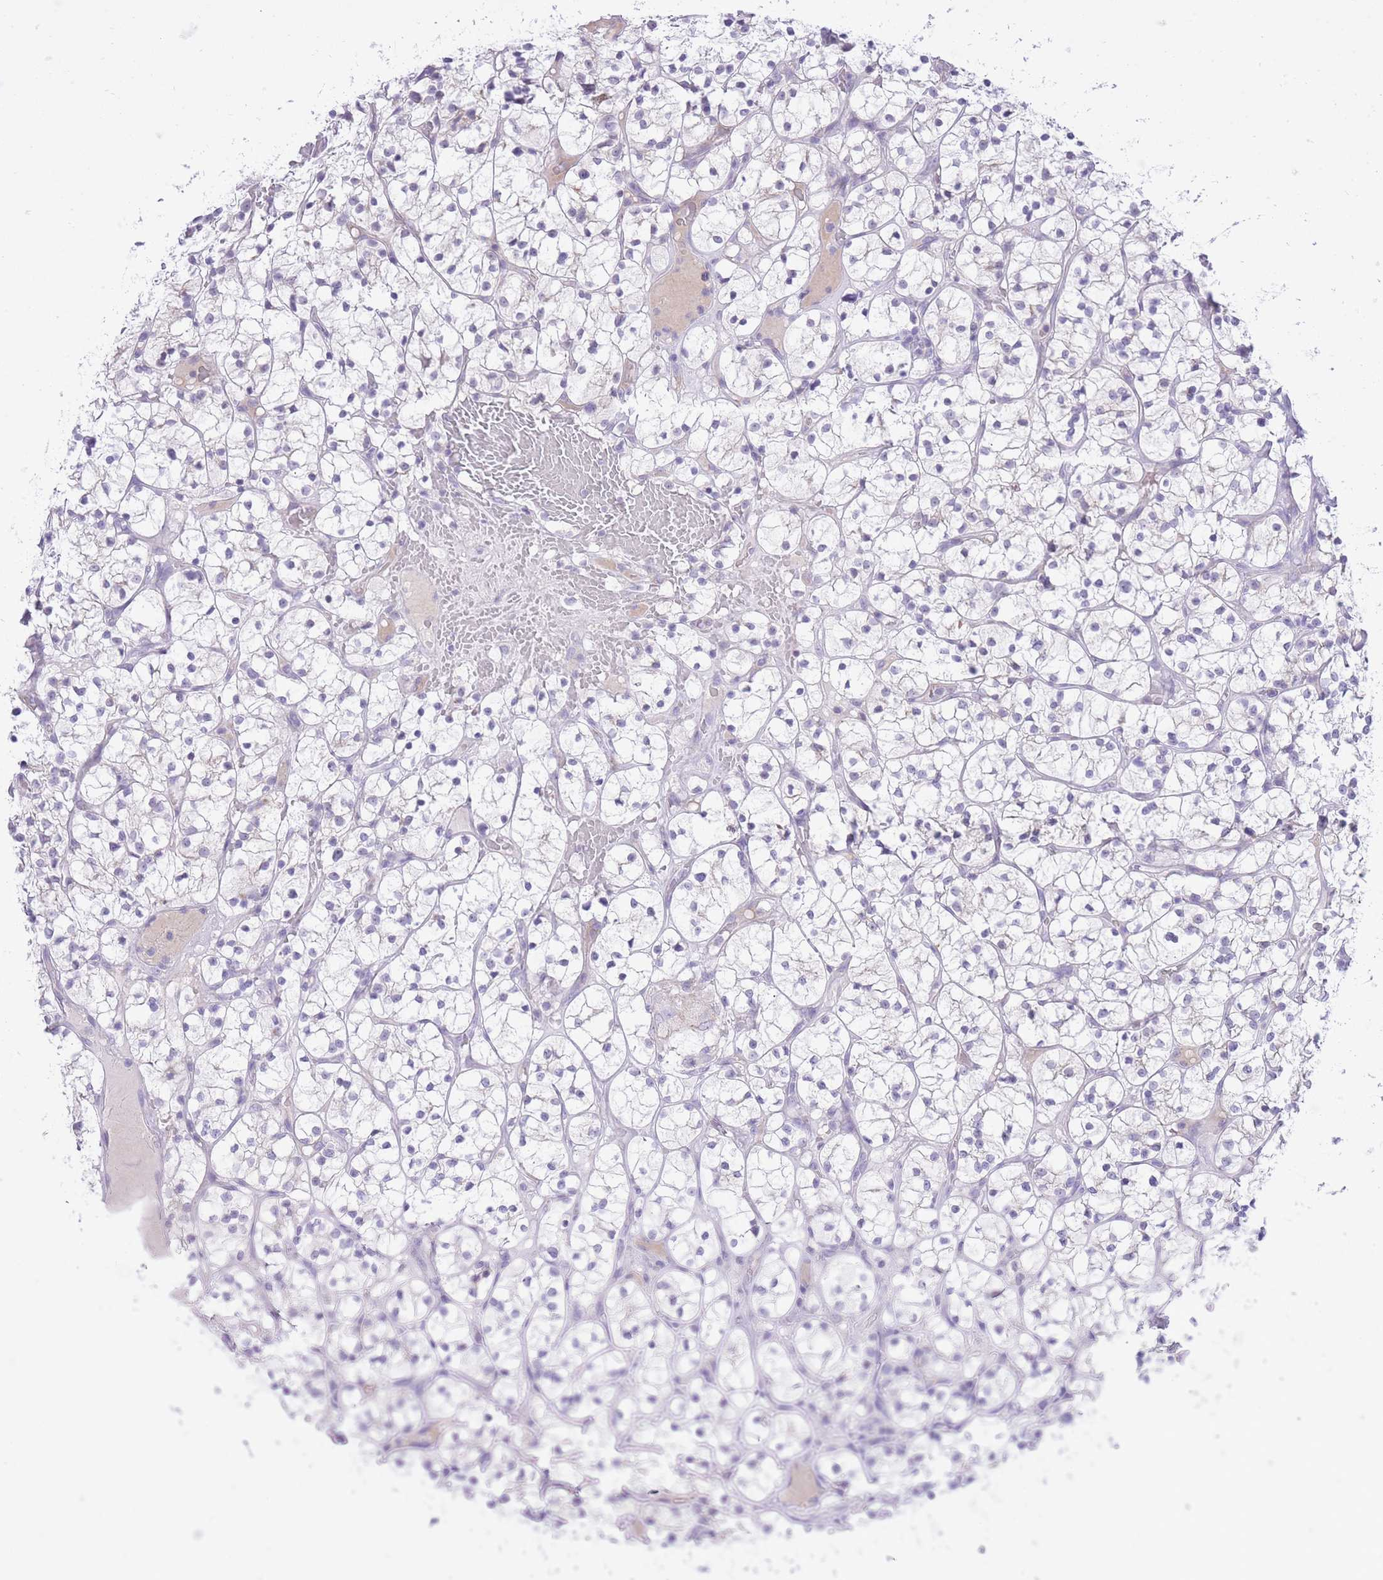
{"staining": {"intensity": "negative", "quantity": "none", "location": "none"}, "tissue": "renal cancer", "cell_type": "Tumor cells", "image_type": "cancer", "snomed": [{"axis": "morphology", "description": "Adenocarcinoma, NOS"}, {"axis": "topography", "description": "Kidney"}], "caption": "Immunohistochemistry histopathology image of human renal cancer stained for a protein (brown), which displays no positivity in tumor cells.", "gene": "DENND2D", "patient": {"sex": "female", "age": 64}}